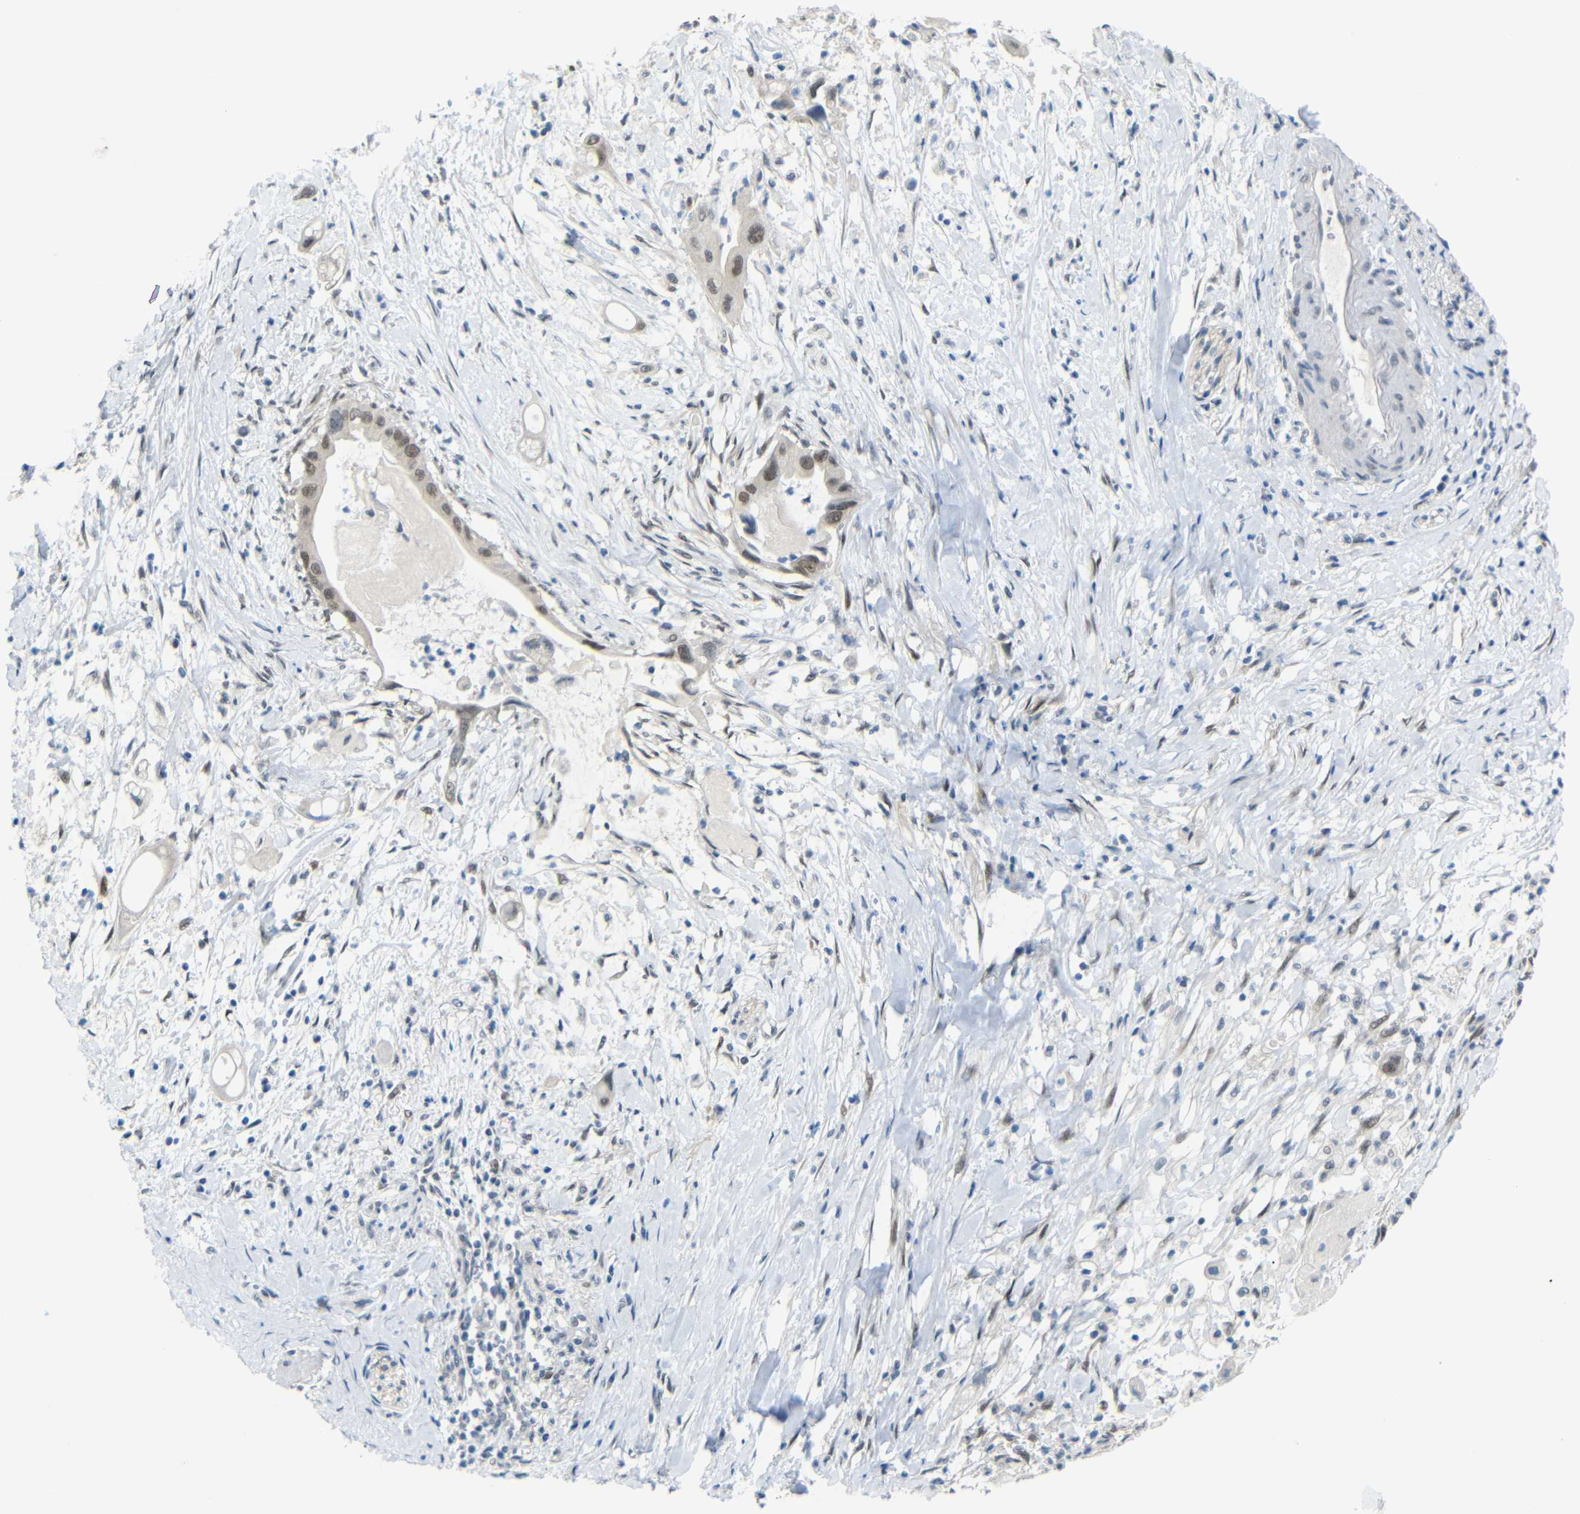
{"staining": {"intensity": "moderate", "quantity": ">75%", "location": "nuclear"}, "tissue": "pancreatic cancer", "cell_type": "Tumor cells", "image_type": "cancer", "snomed": [{"axis": "morphology", "description": "Adenocarcinoma, NOS"}, {"axis": "topography", "description": "Pancreas"}], "caption": "Human adenocarcinoma (pancreatic) stained with a brown dye displays moderate nuclear positive expression in approximately >75% of tumor cells.", "gene": "GPR158", "patient": {"sex": "male", "age": 55}}